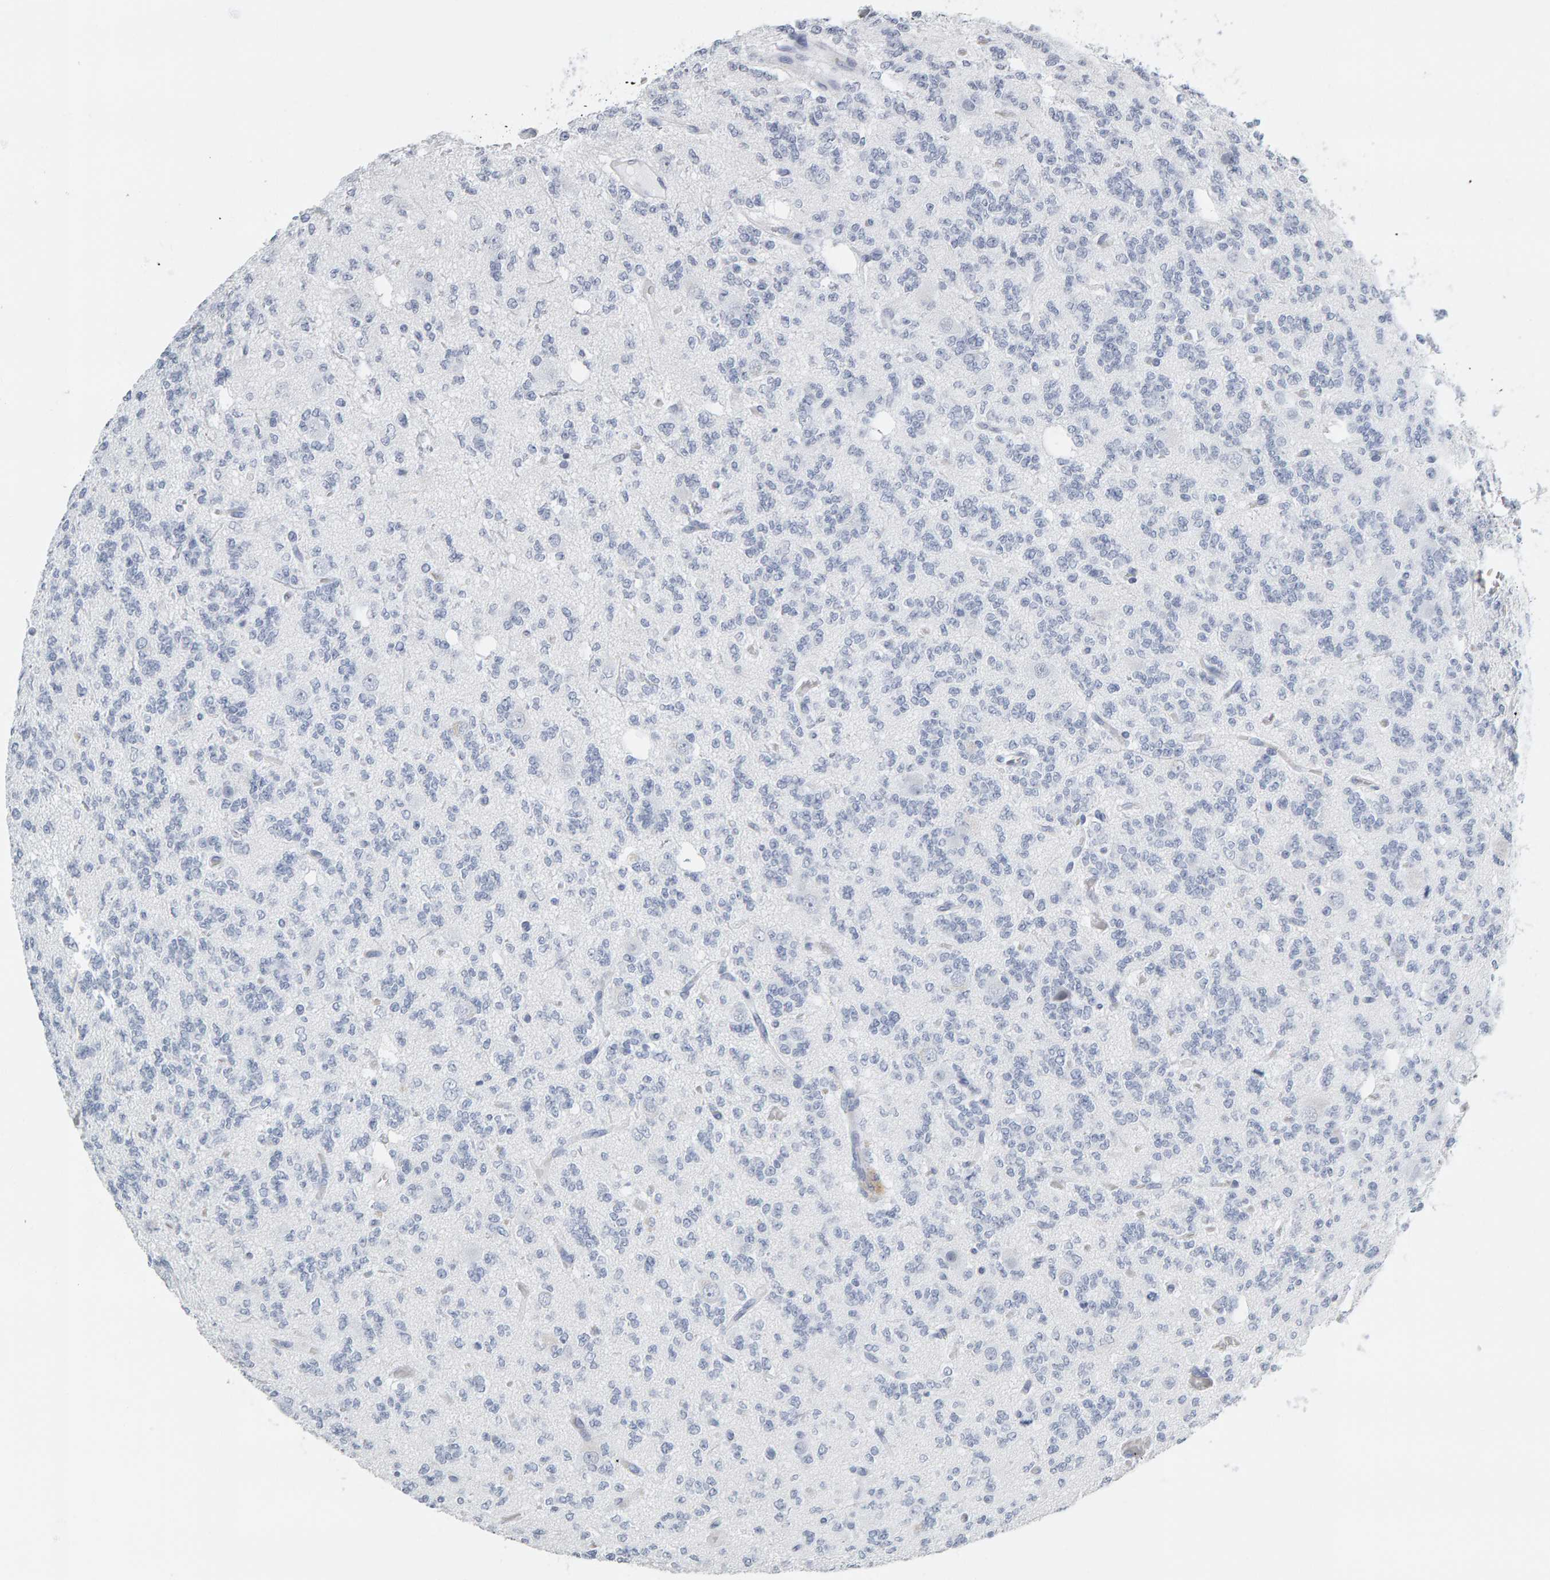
{"staining": {"intensity": "negative", "quantity": "none", "location": "none"}, "tissue": "glioma", "cell_type": "Tumor cells", "image_type": "cancer", "snomed": [{"axis": "morphology", "description": "Glioma, malignant, Low grade"}, {"axis": "topography", "description": "Brain"}], "caption": "Protein analysis of malignant low-grade glioma reveals no significant positivity in tumor cells.", "gene": "SPACA3", "patient": {"sex": "male", "age": 38}}